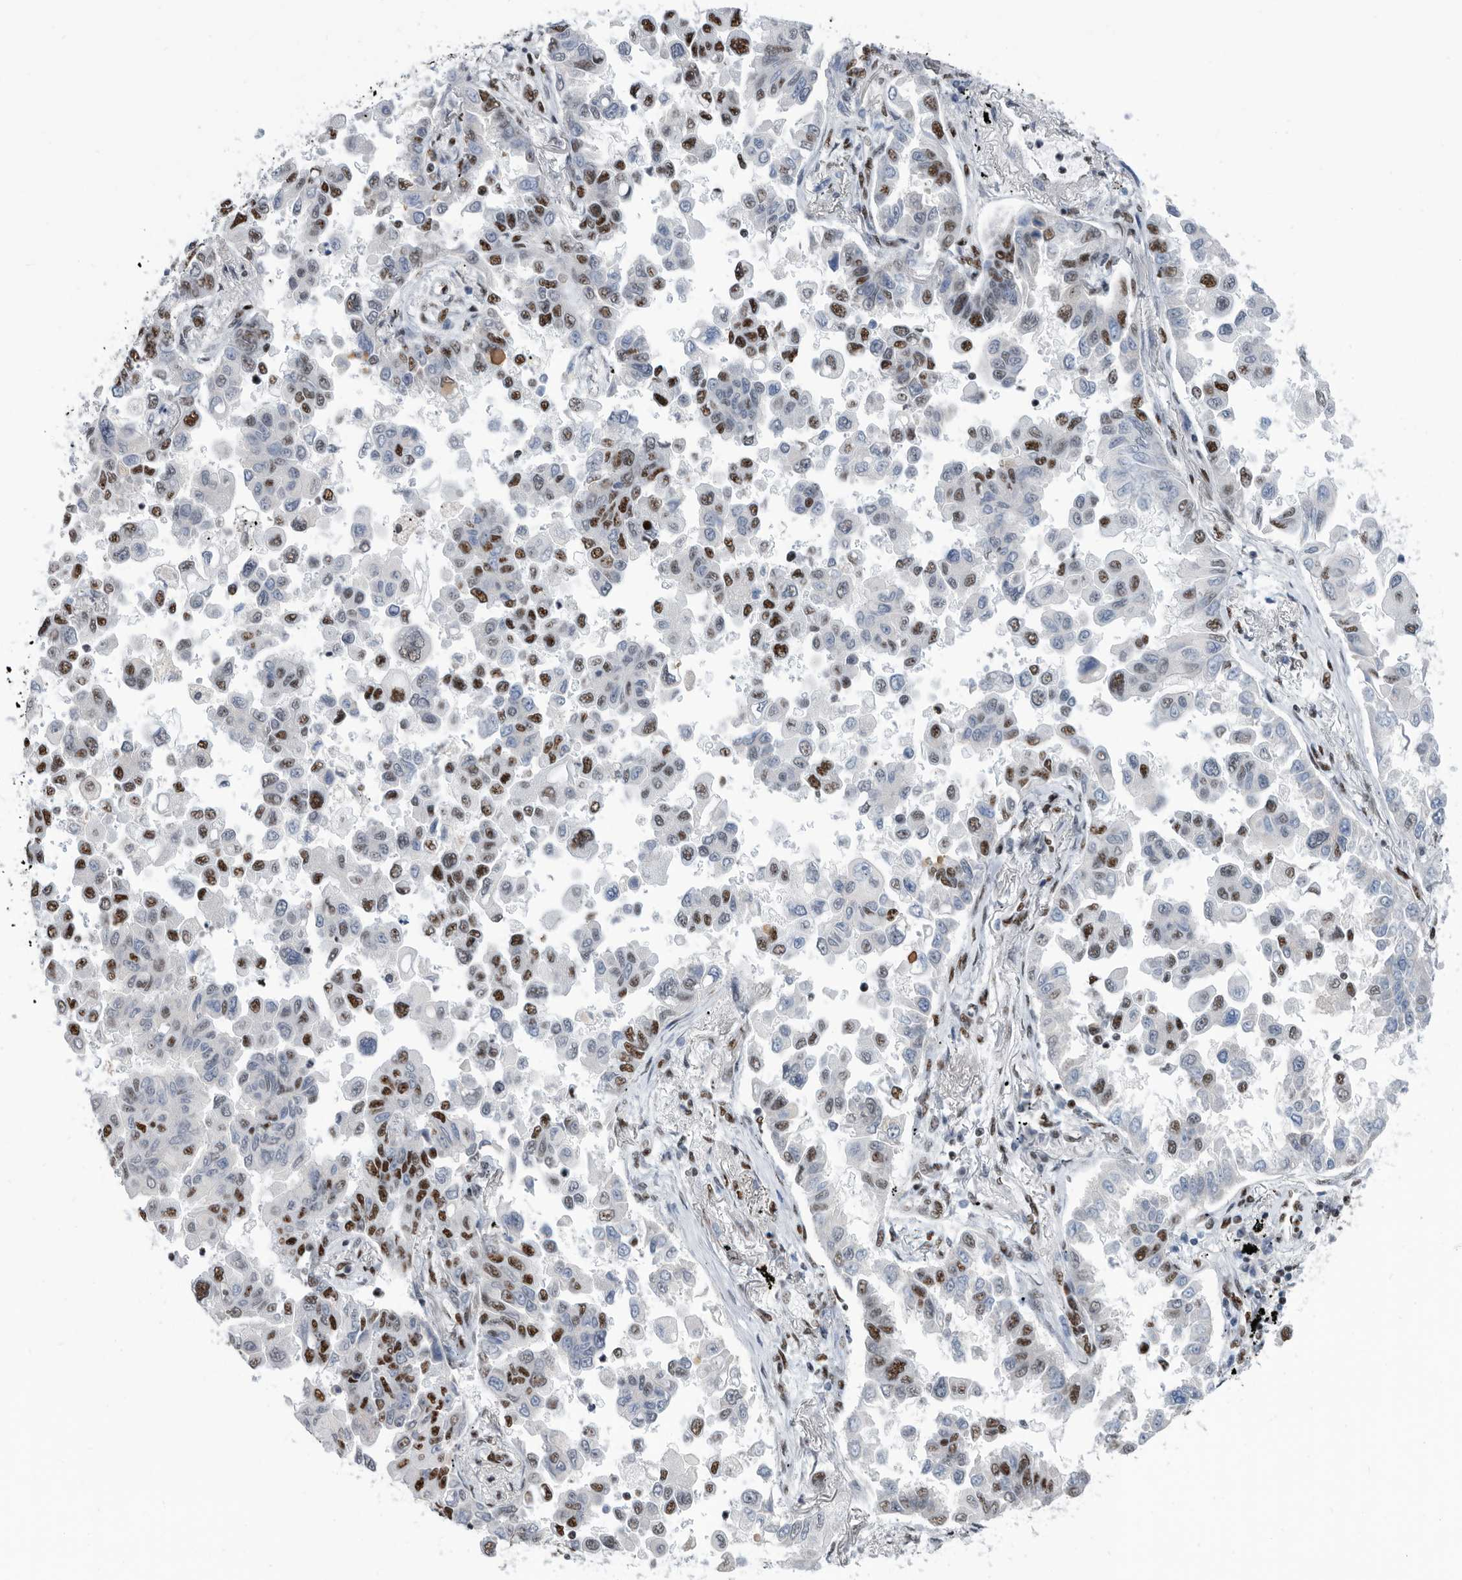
{"staining": {"intensity": "strong", "quantity": "<25%", "location": "nuclear"}, "tissue": "lung cancer", "cell_type": "Tumor cells", "image_type": "cancer", "snomed": [{"axis": "morphology", "description": "Adenocarcinoma, NOS"}, {"axis": "topography", "description": "Lung"}], "caption": "The histopathology image exhibits a brown stain indicating the presence of a protein in the nuclear of tumor cells in adenocarcinoma (lung).", "gene": "SF3A1", "patient": {"sex": "female", "age": 67}}